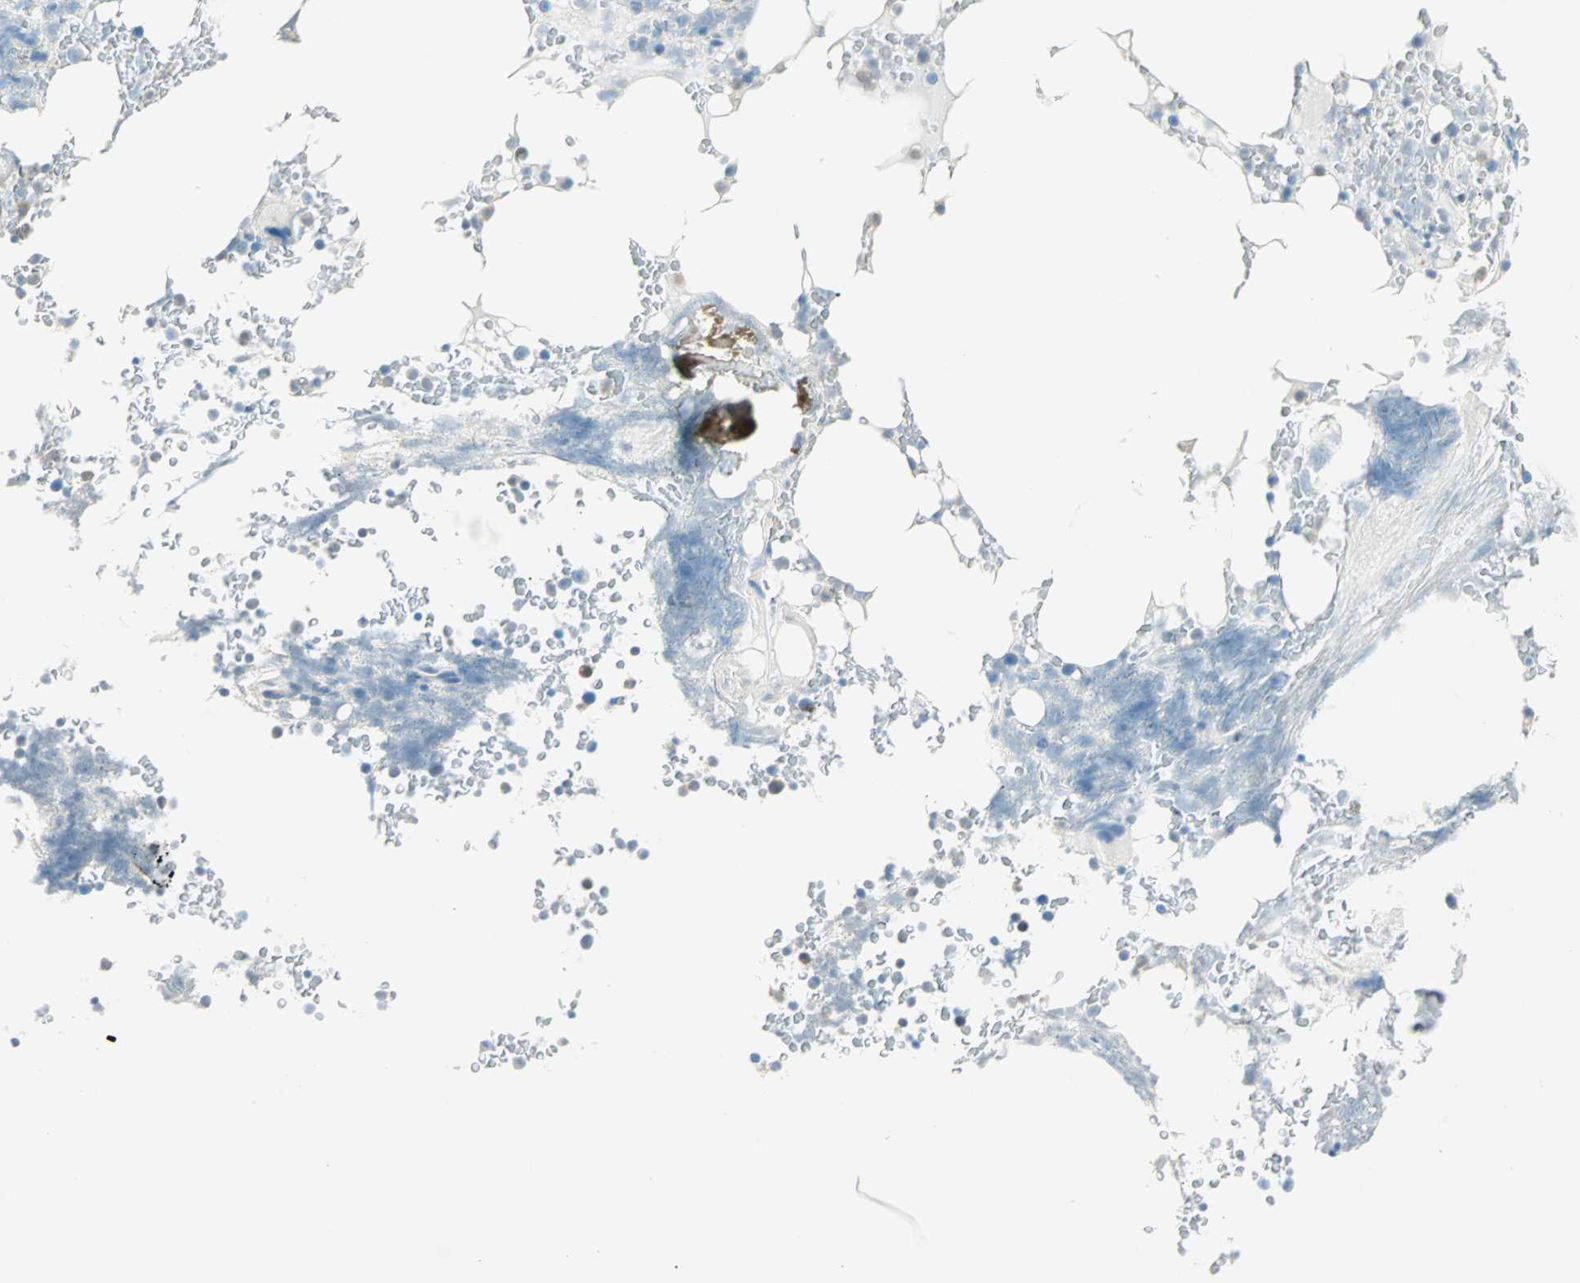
{"staining": {"intensity": "negative", "quantity": "none", "location": "none"}, "tissue": "bone marrow", "cell_type": "Hematopoietic cells", "image_type": "normal", "snomed": [{"axis": "morphology", "description": "Normal tissue, NOS"}, {"axis": "topography", "description": "Bone marrow"}], "caption": "An IHC histopathology image of benign bone marrow is shown. There is no staining in hematopoietic cells of bone marrow. The staining was performed using DAB (3,3'-diaminobenzidine) to visualize the protein expression in brown, while the nuclei were stained in blue with hematoxylin (Magnification: 20x).", "gene": "S100A1", "patient": {"sex": "female", "age": 66}}